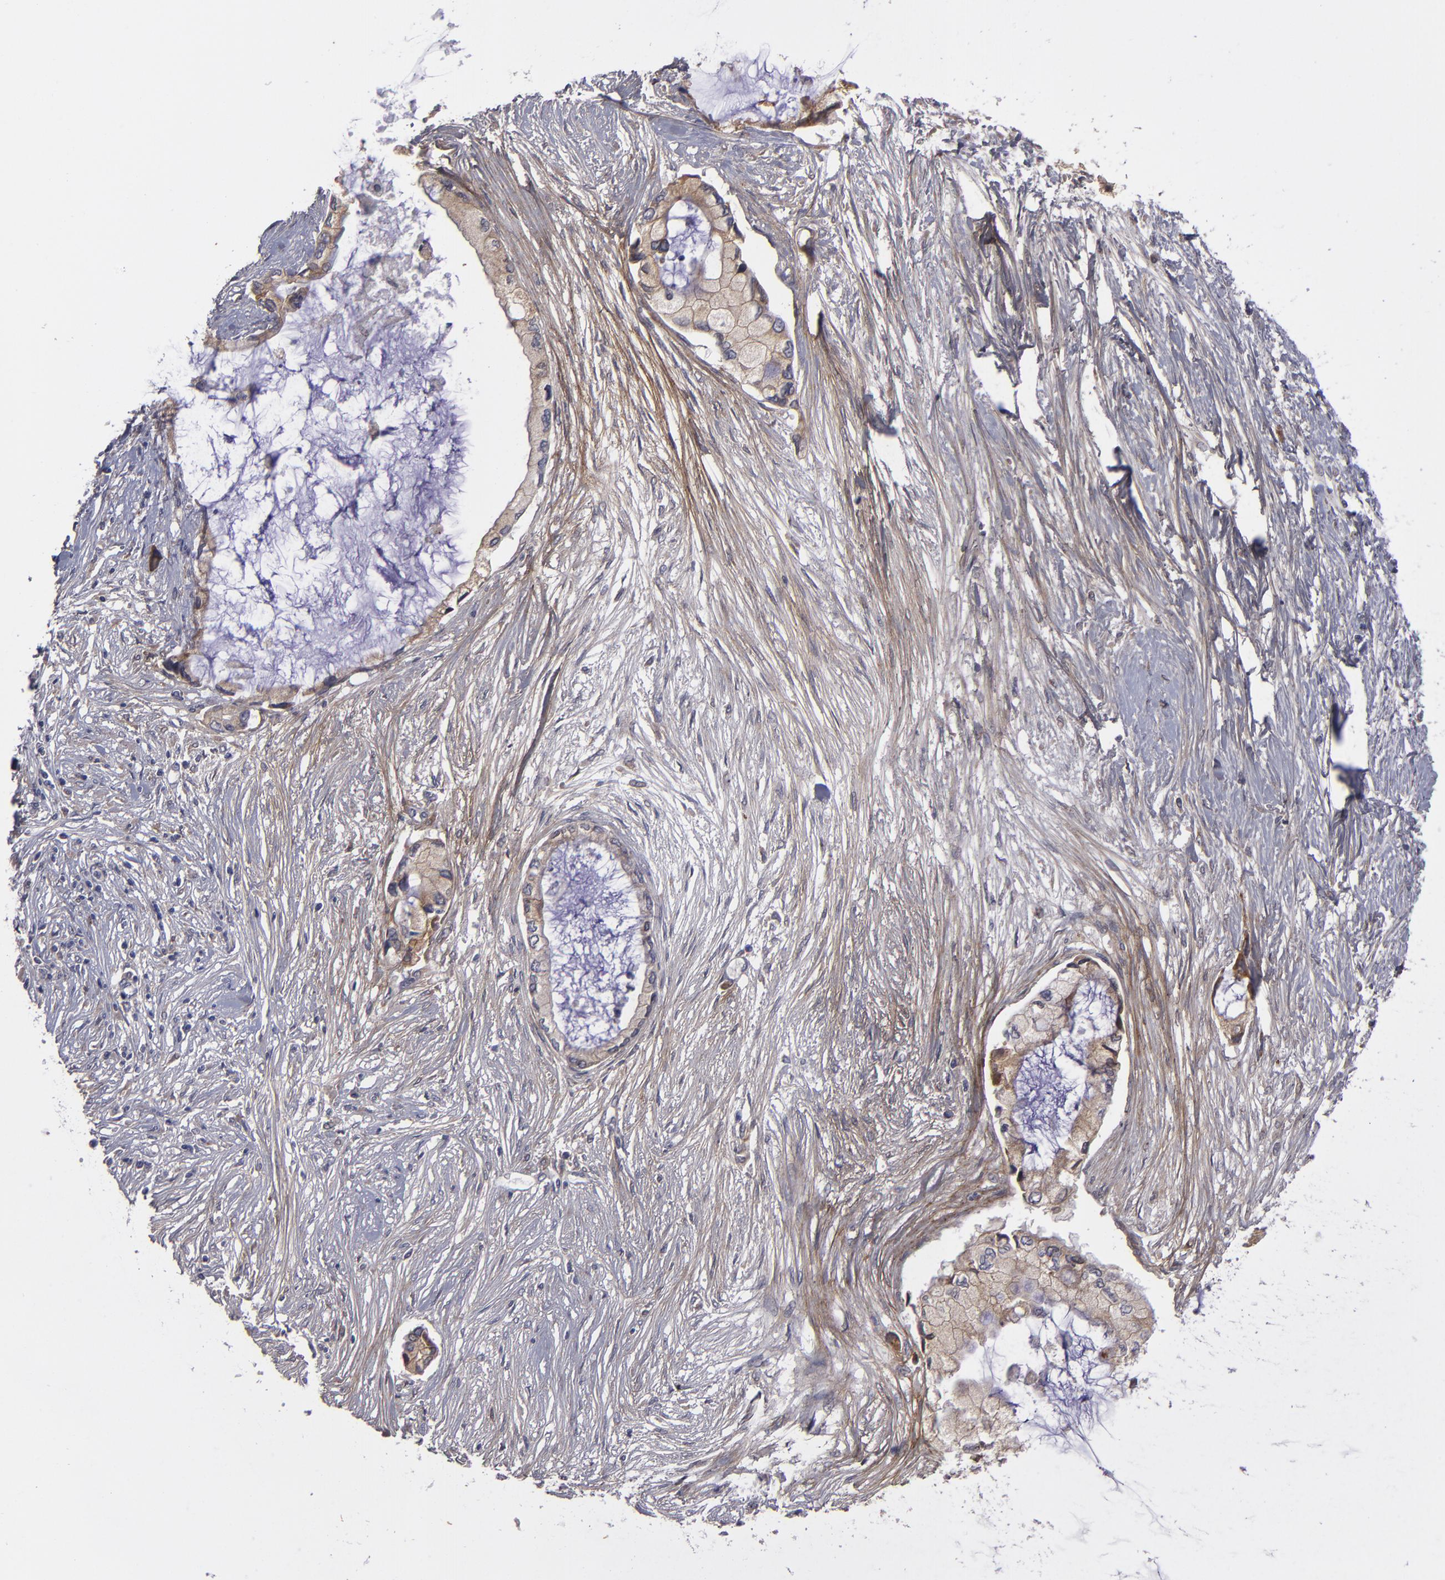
{"staining": {"intensity": "weak", "quantity": ">75%", "location": "cytoplasmic/membranous"}, "tissue": "pancreatic cancer", "cell_type": "Tumor cells", "image_type": "cancer", "snomed": [{"axis": "morphology", "description": "Adenocarcinoma, NOS"}, {"axis": "topography", "description": "Pancreas"}], "caption": "Pancreatic adenocarcinoma was stained to show a protein in brown. There is low levels of weak cytoplasmic/membranous staining in about >75% of tumor cells.", "gene": "IL12A", "patient": {"sex": "female", "age": 59}}